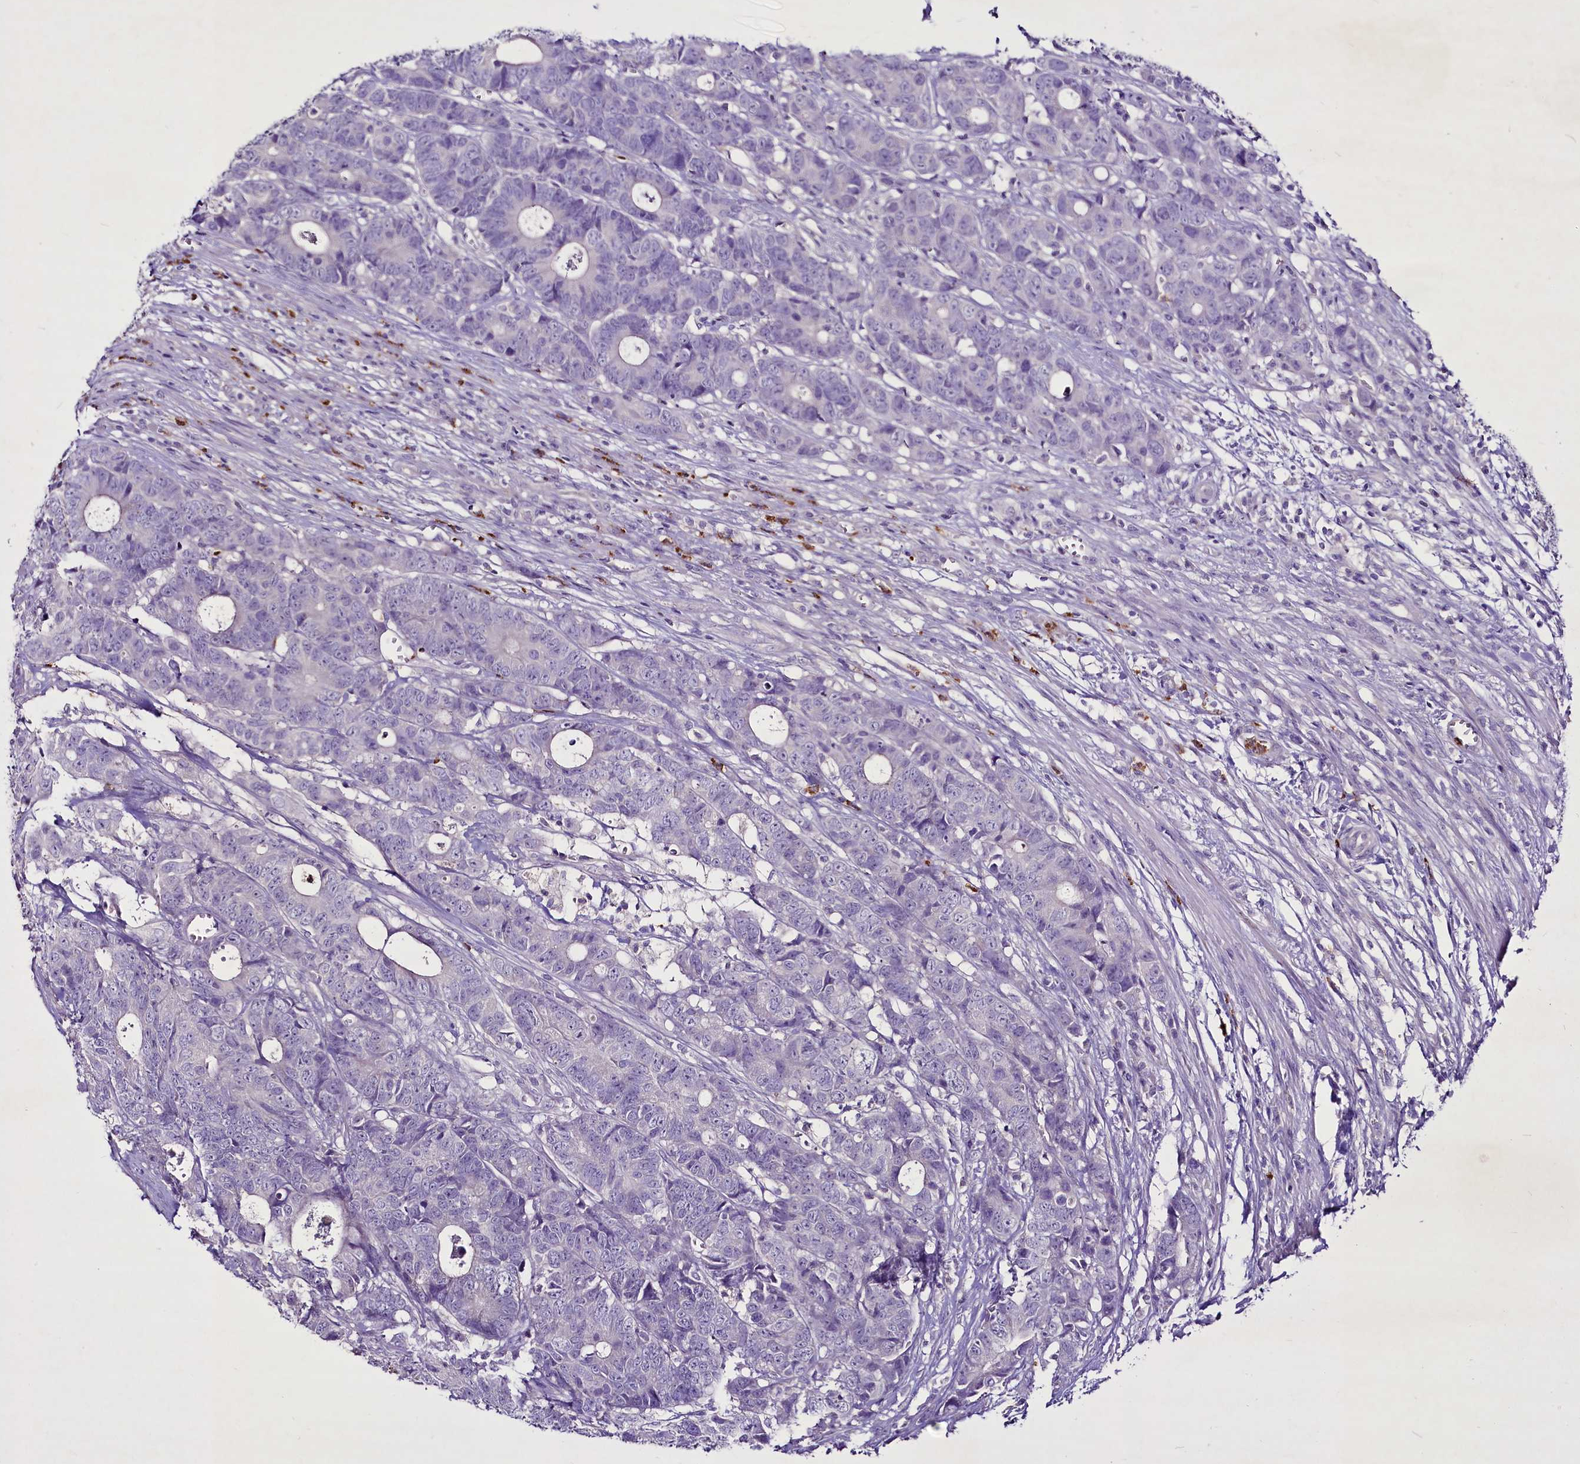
{"staining": {"intensity": "negative", "quantity": "none", "location": "none"}, "tissue": "colorectal cancer", "cell_type": "Tumor cells", "image_type": "cancer", "snomed": [{"axis": "morphology", "description": "Adenocarcinoma, NOS"}, {"axis": "topography", "description": "Colon"}], "caption": "The micrograph shows no staining of tumor cells in adenocarcinoma (colorectal).", "gene": "FAM209B", "patient": {"sex": "female", "age": 57}}